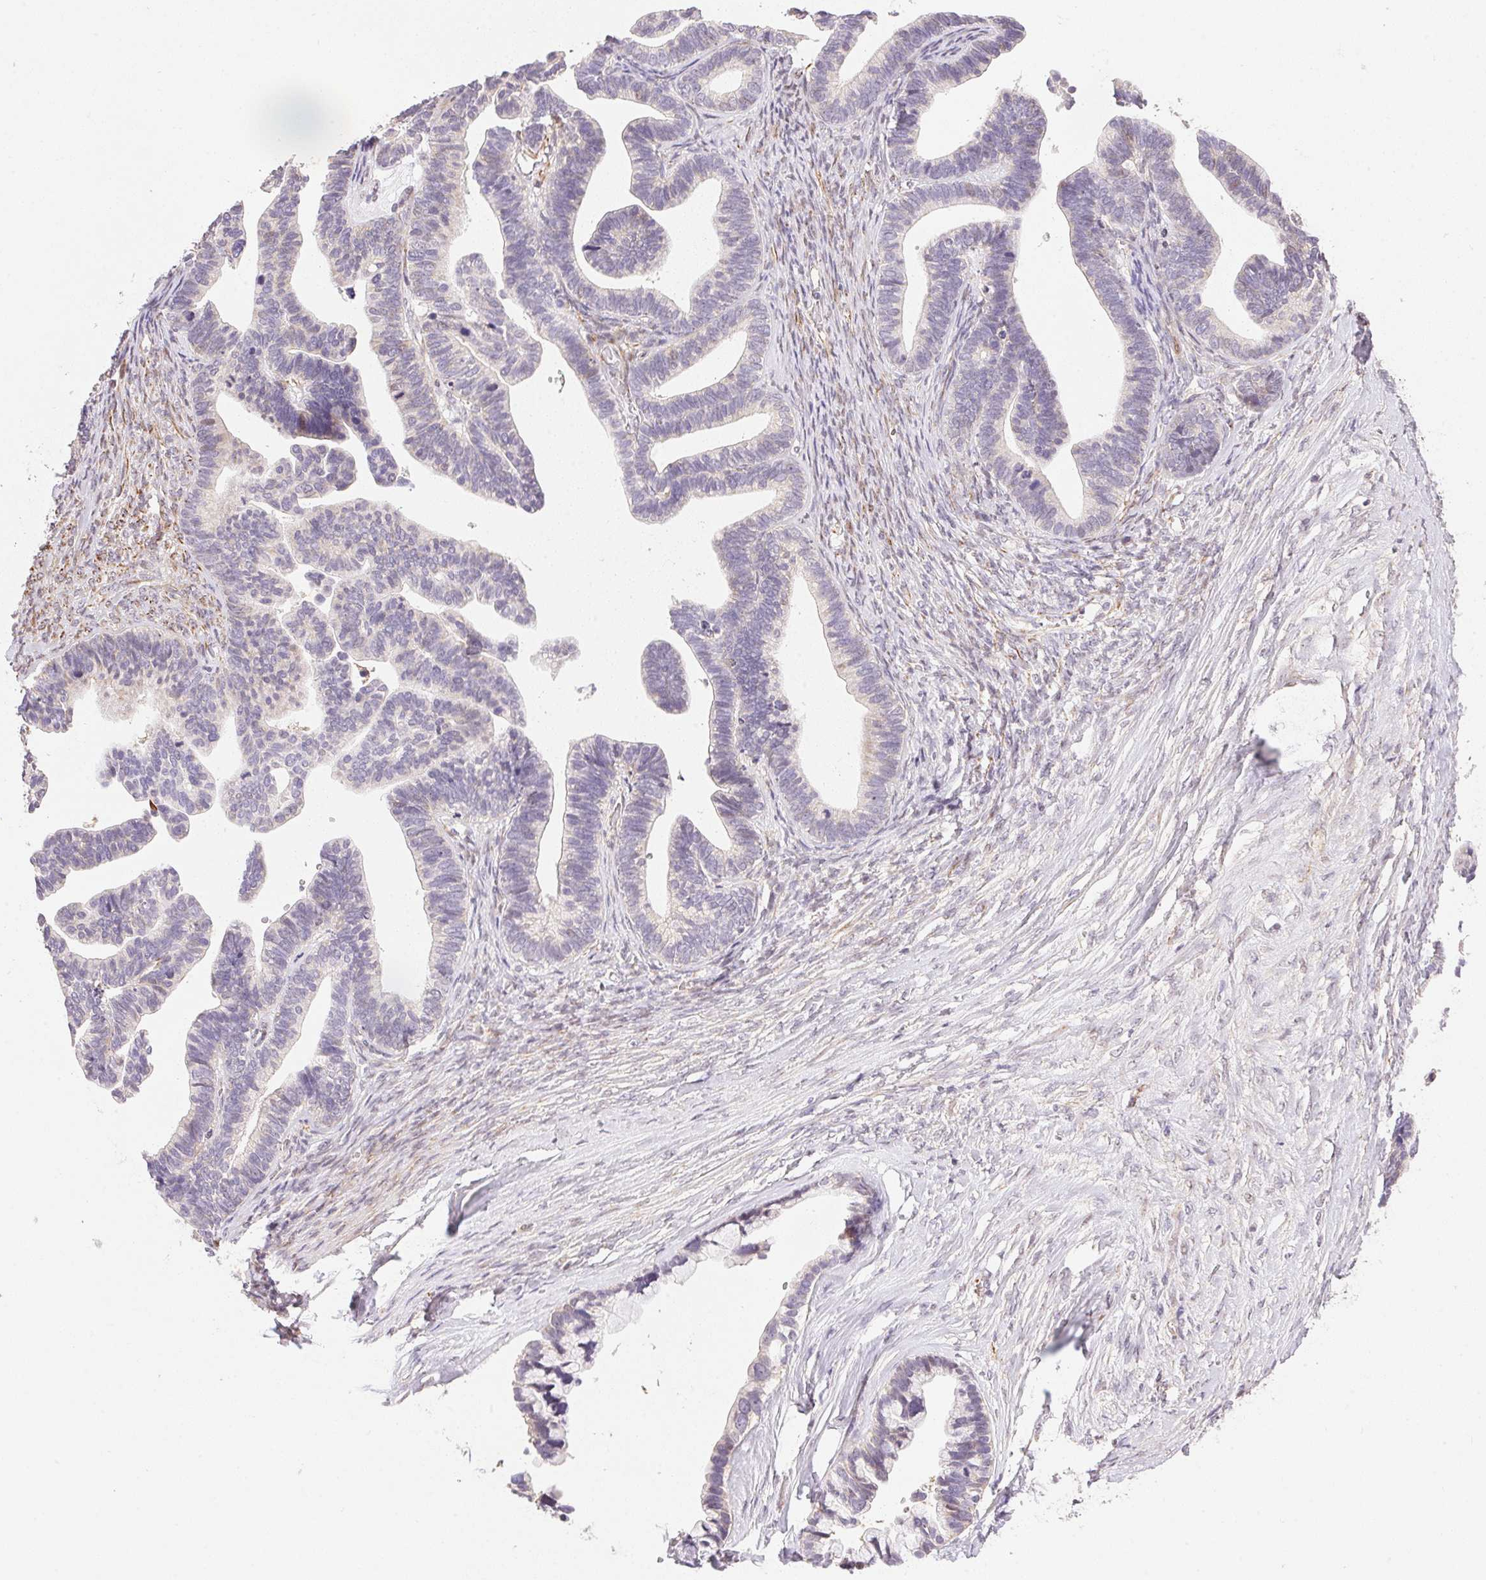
{"staining": {"intensity": "weak", "quantity": "<25%", "location": "cytoplasmic/membranous"}, "tissue": "ovarian cancer", "cell_type": "Tumor cells", "image_type": "cancer", "snomed": [{"axis": "morphology", "description": "Cystadenocarcinoma, serous, NOS"}, {"axis": "topography", "description": "Ovary"}], "caption": "High magnification brightfield microscopy of ovarian serous cystadenocarcinoma stained with DAB (3,3'-diaminobenzidine) (brown) and counterstained with hematoxylin (blue): tumor cells show no significant expression.", "gene": "GYG2", "patient": {"sex": "female", "age": 56}}